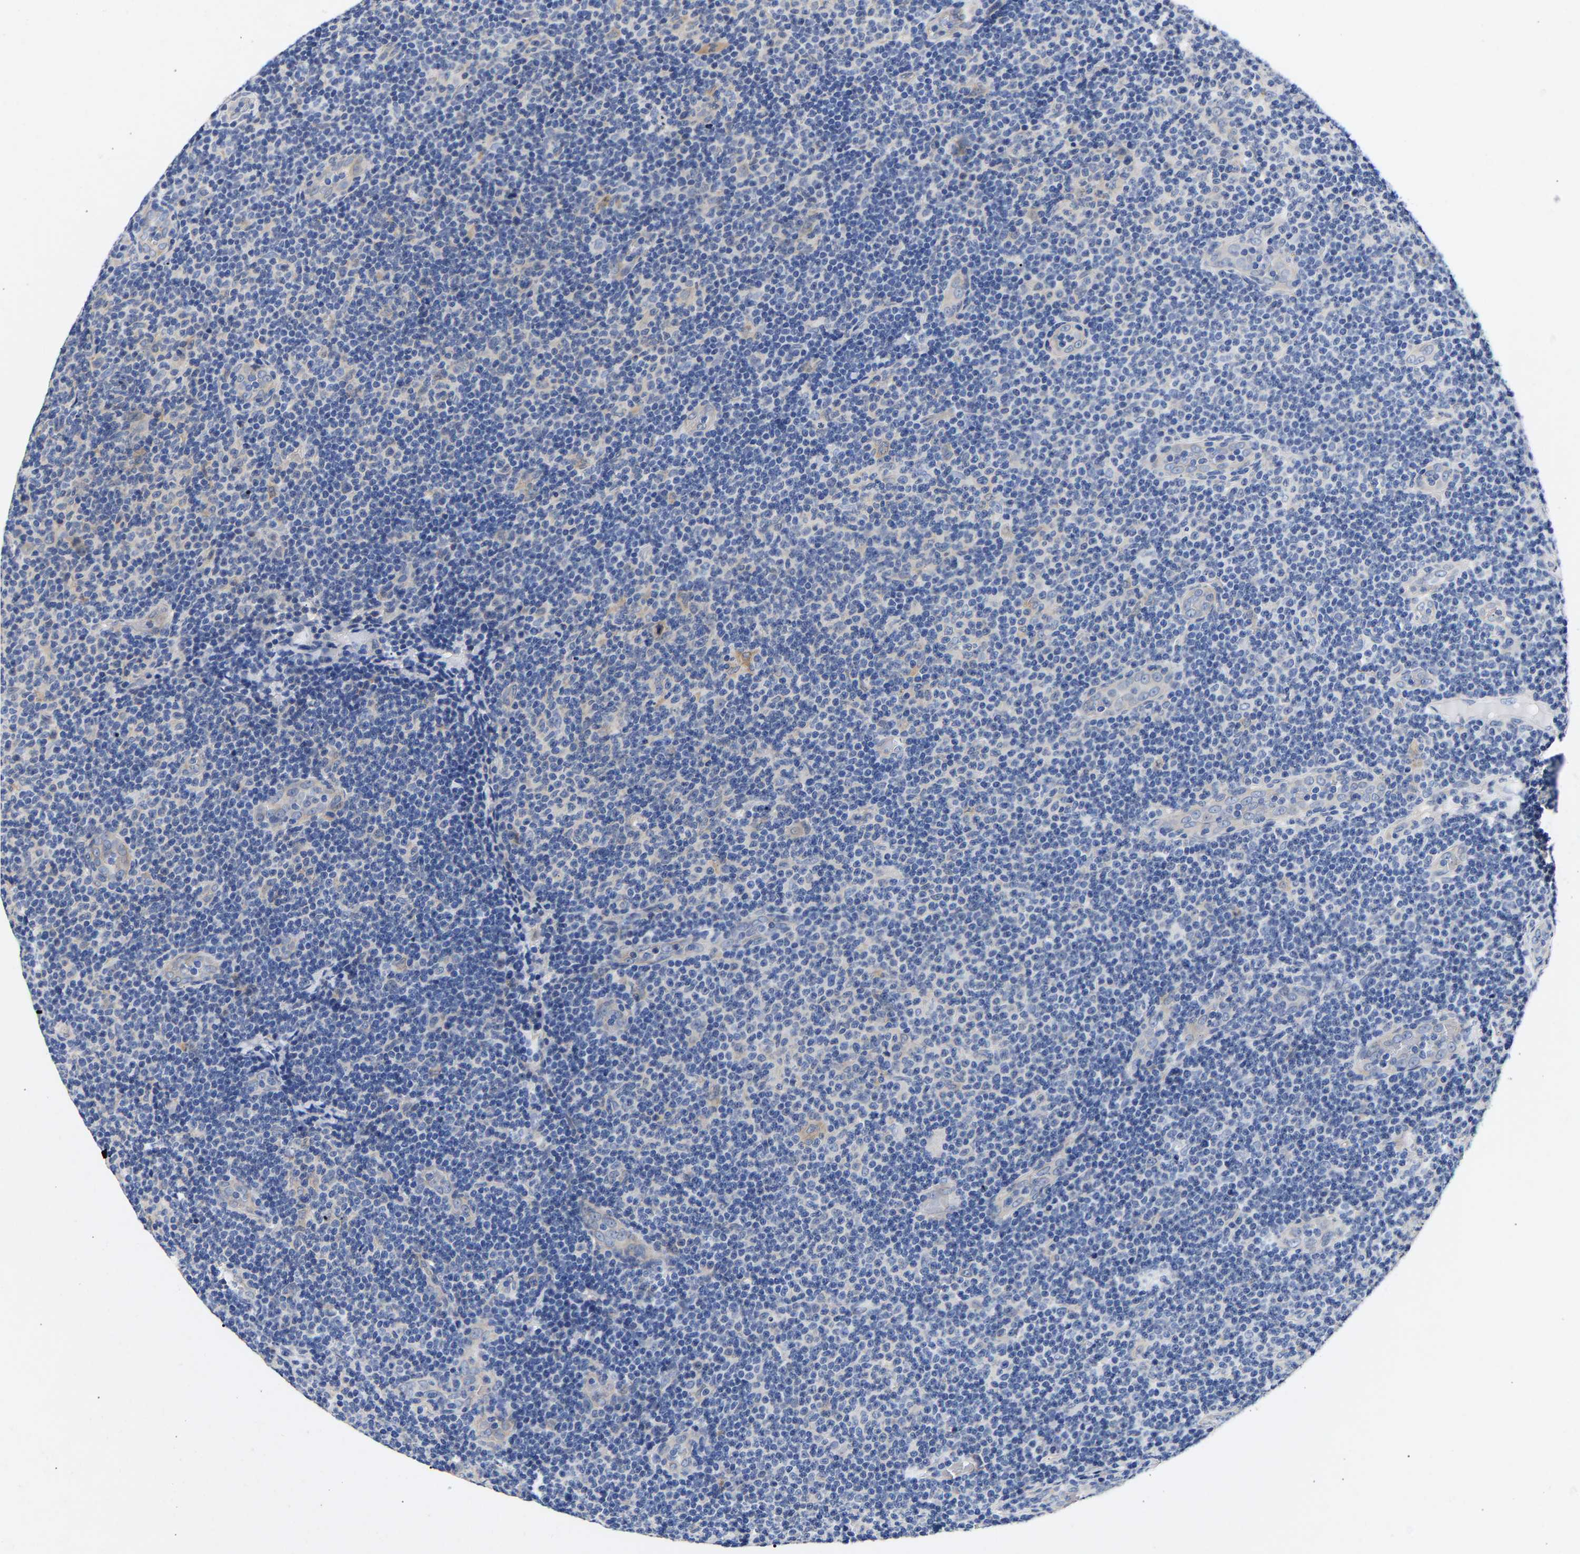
{"staining": {"intensity": "negative", "quantity": "none", "location": "none"}, "tissue": "lymphoma", "cell_type": "Tumor cells", "image_type": "cancer", "snomed": [{"axis": "morphology", "description": "Malignant lymphoma, non-Hodgkin's type, Low grade"}, {"axis": "topography", "description": "Lymph node"}], "caption": "Immunohistochemistry (IHC) histopathology image of neoplastic tissue: lymphoma stained with DAB (3,3'-diaminobenzidine) demonstrates no significant protein positivity in tumor cells. Nuclei are stained in blue.", "gene": "CCDC6", "patient": {"sex": "male", "age": 83}}